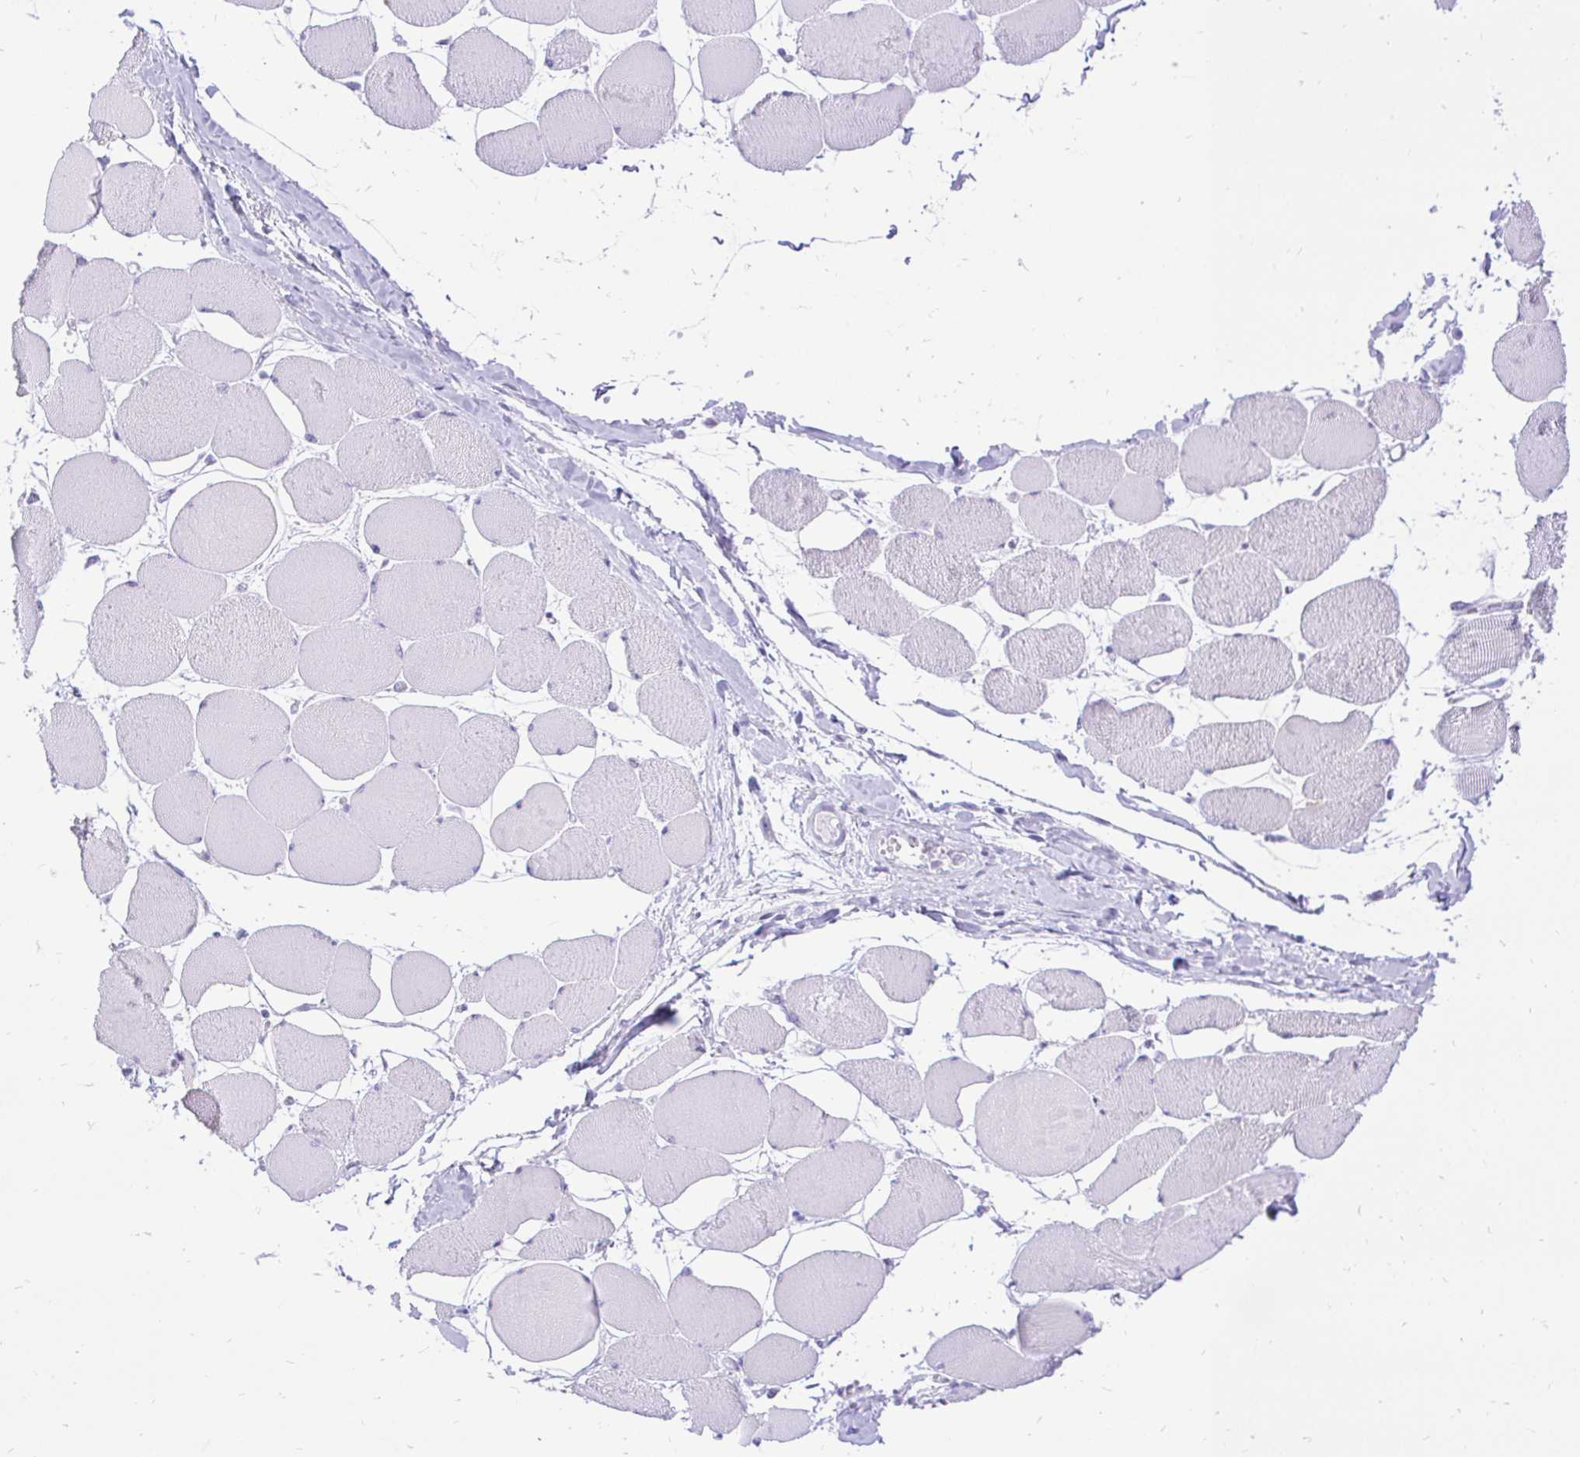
{"staining": {"intensity": "negative", "quantity": "none", "location": "none"}, "tissue": "skeletal muscle", "cell_type": "Myocytes", "image_type": "normal", "snomed": [{"axis": "morphology", "description": "Normal tissue, NOS"}, {"axis": "topography", "description": "Skeletal muscle"}], "caption": "This is an IHC histopathology image of normal skeletal muscle. There is no expression in myocytes.", "gene": "FATE1", "patient": {"sex": "female", "age": 75}}